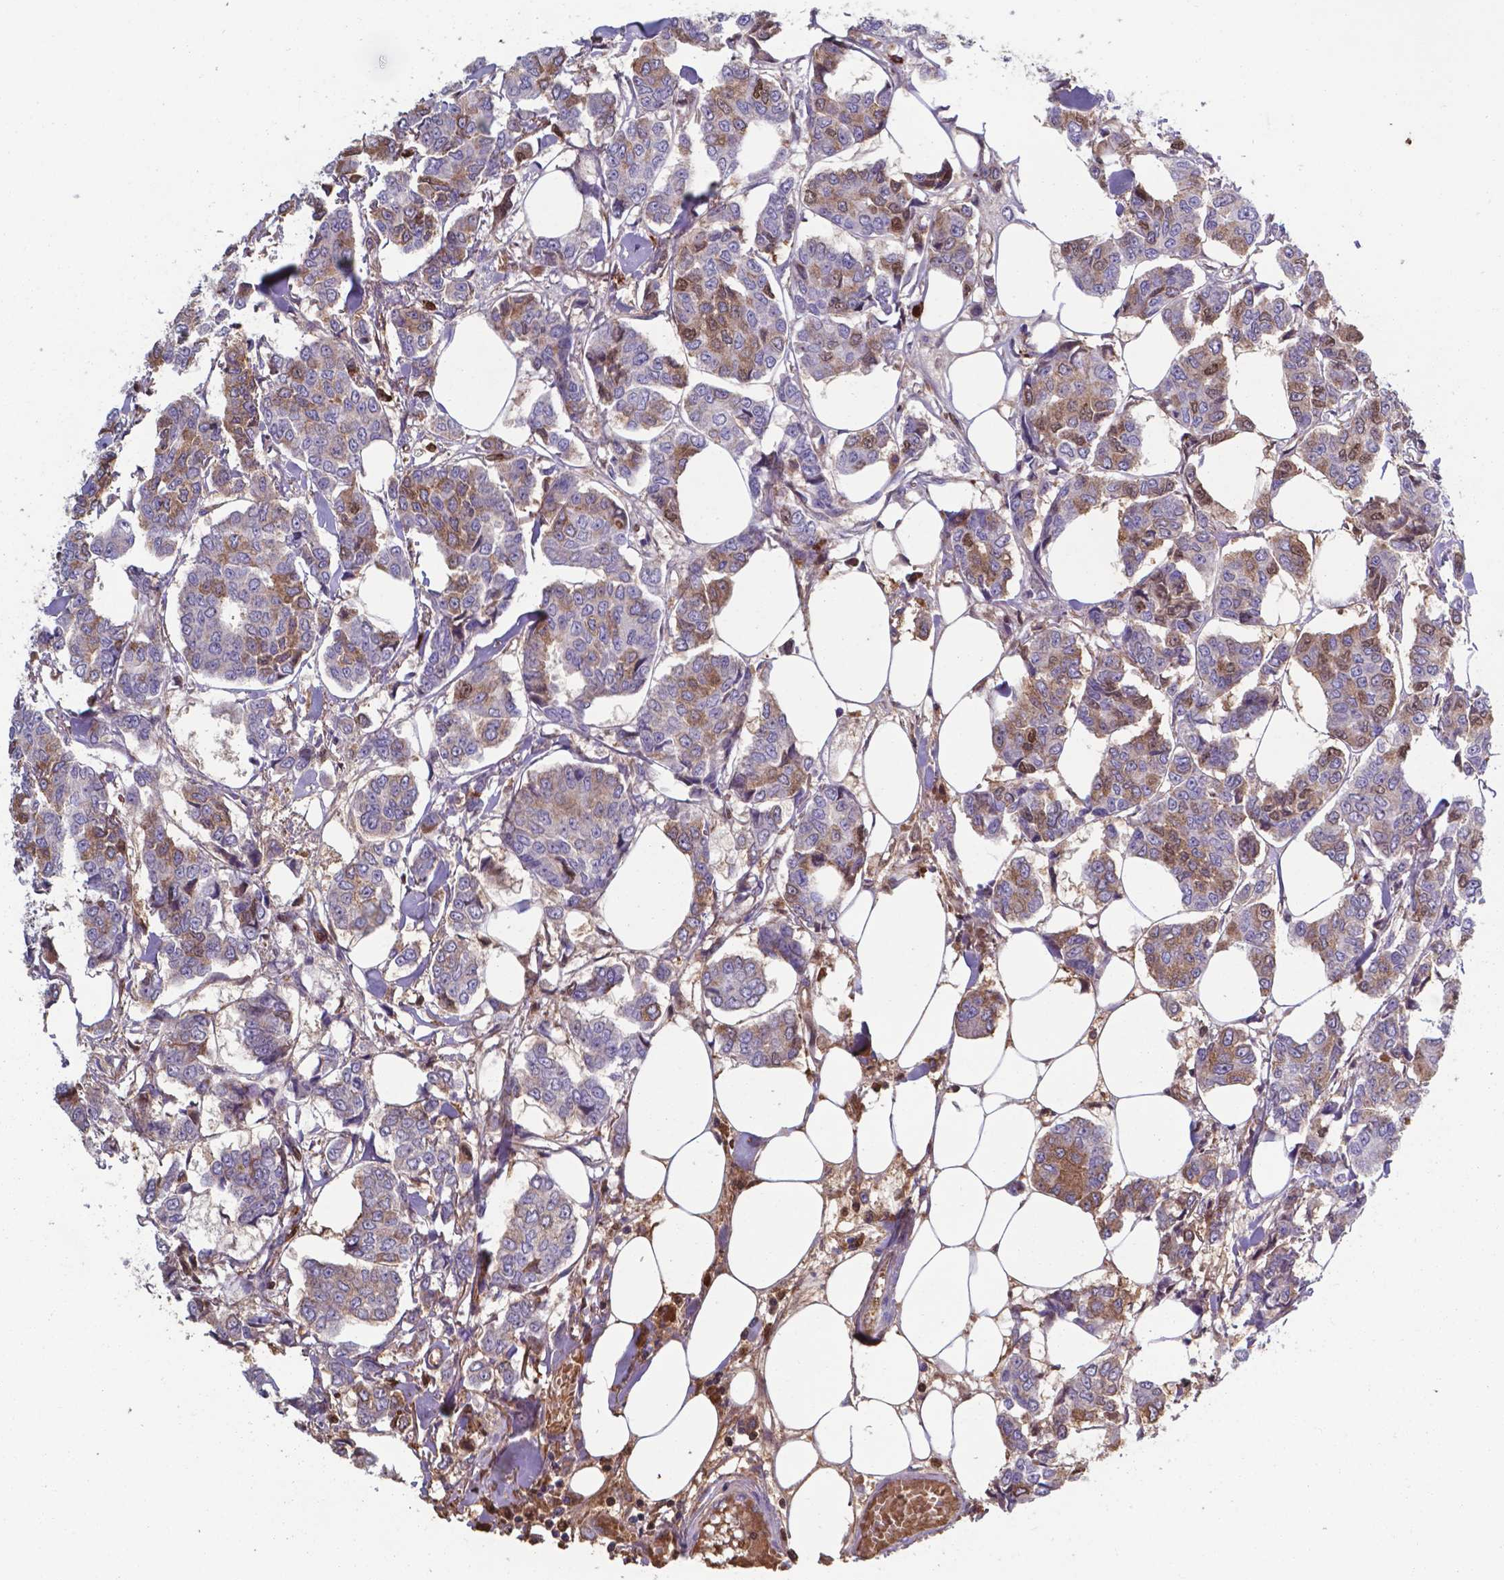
{"staining": {"intensity": "moderate", "quantity": ">75%", "location": "cytoplasmic/membranous"}, "tissue": "breast cancer", "cell_type": "Tumor cells", "image_type": "cancer", "snomed": [{"axis": "morphology", "description": "Duct carcinoma"}, {"axis": "topography", "description": "Breast"}], "caption": "Immunohistochemical staining of breast cancer (invasive ductal carcinoma) demonstrates medium levels of moderate cytoplasmic/membranous protein staining in approximately >75% of tumor cells. (Stains: DAB in brown, nuclei in blue, Microscopy: brightfield microscopy at high magnification).", "gene": "SERPINA1", "patient": {"sex": "female", "age": 94}}